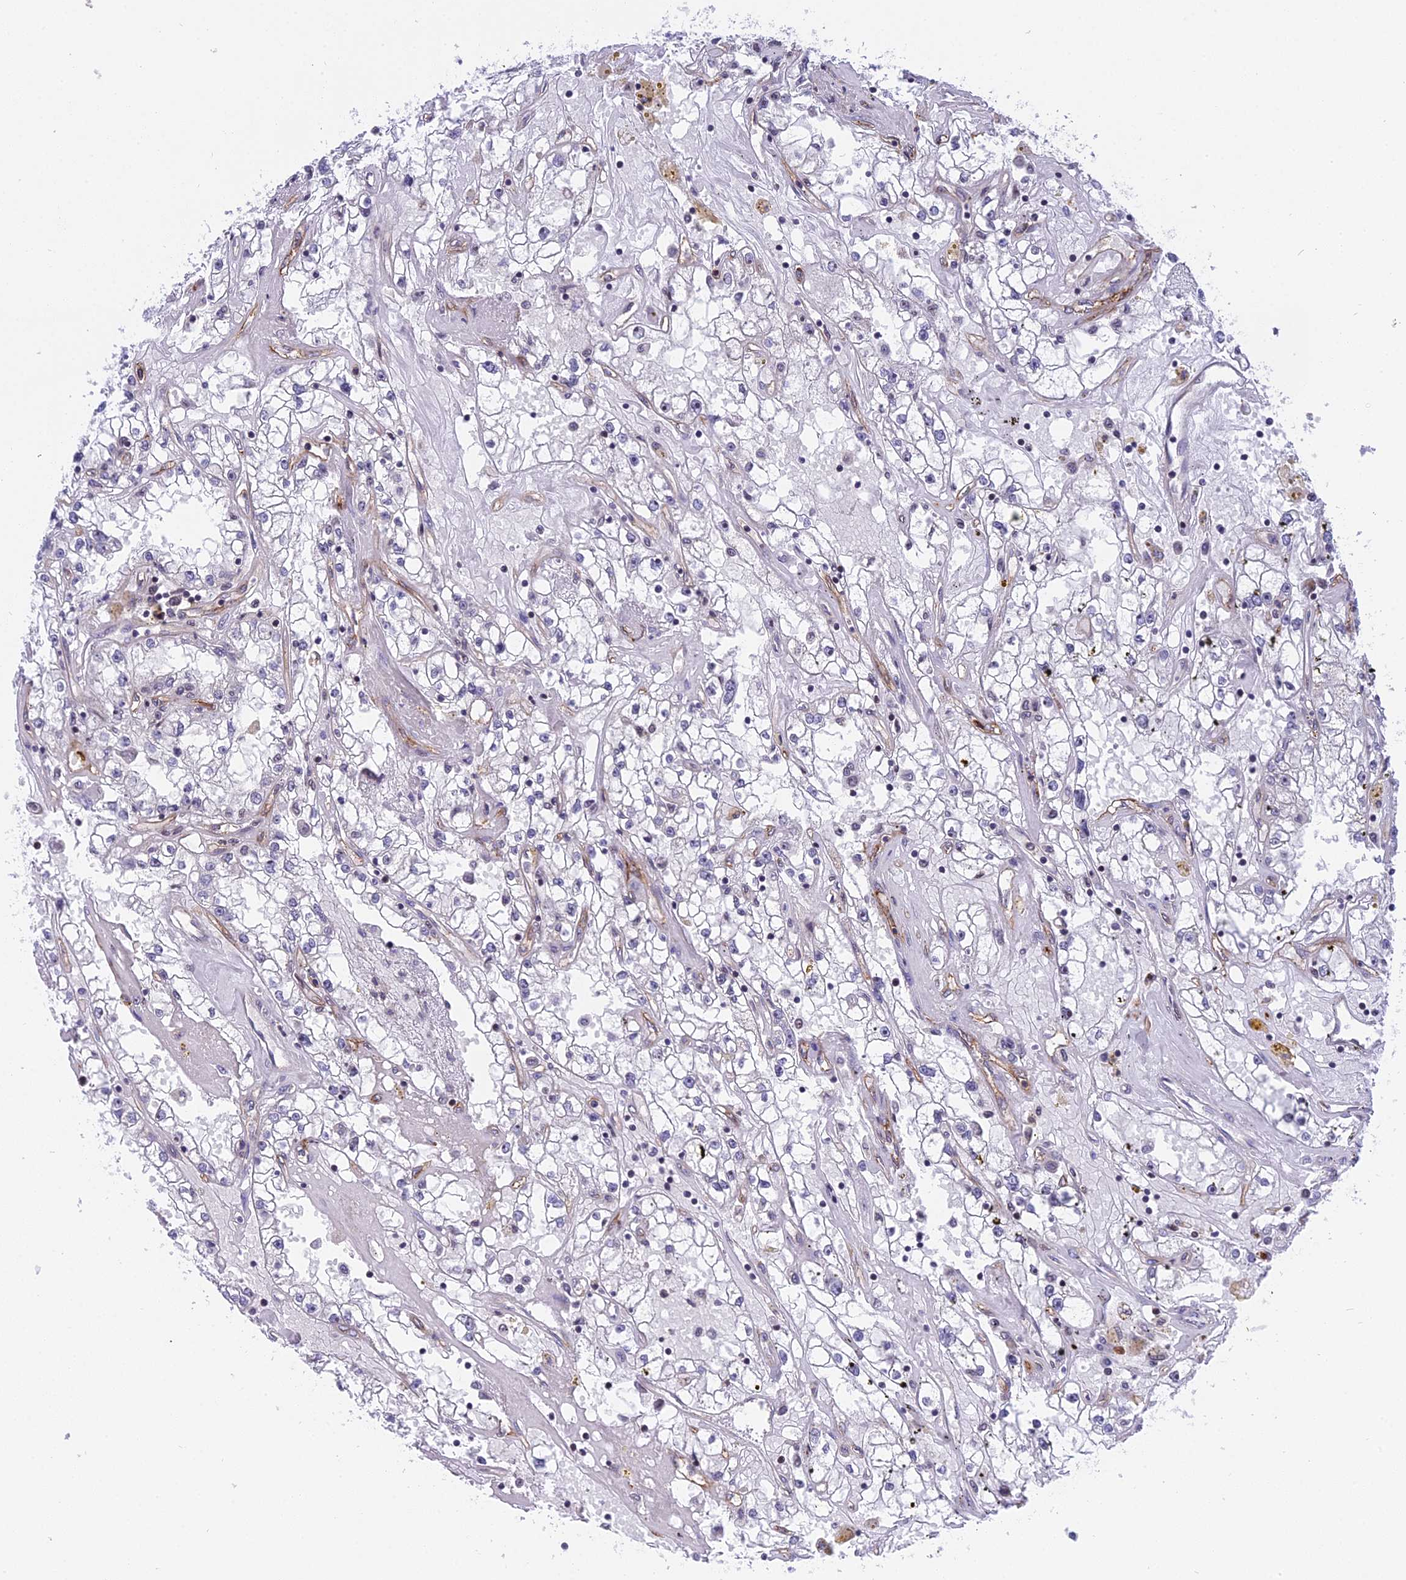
{"staining": {"intensity": "negative", "quantity": "none", "location": "none"}, "tissue": "renal cancer", "cell_type": "Tumor cells", "image_type": "cancer", "snomed": [{"axis": "morphology", "description": "Adenocarcinoma, NOS"}, {"axis": "topography", "description": "Kidney"}], "caption": "Immunohistochemistry (IHC) micrograph of neoplastic tissue: human renal cancer stained with DAB displays no significant protein positivity in tumor cells.", "gene": "MPND", "patient": {"sex": "male", "age": 56}}